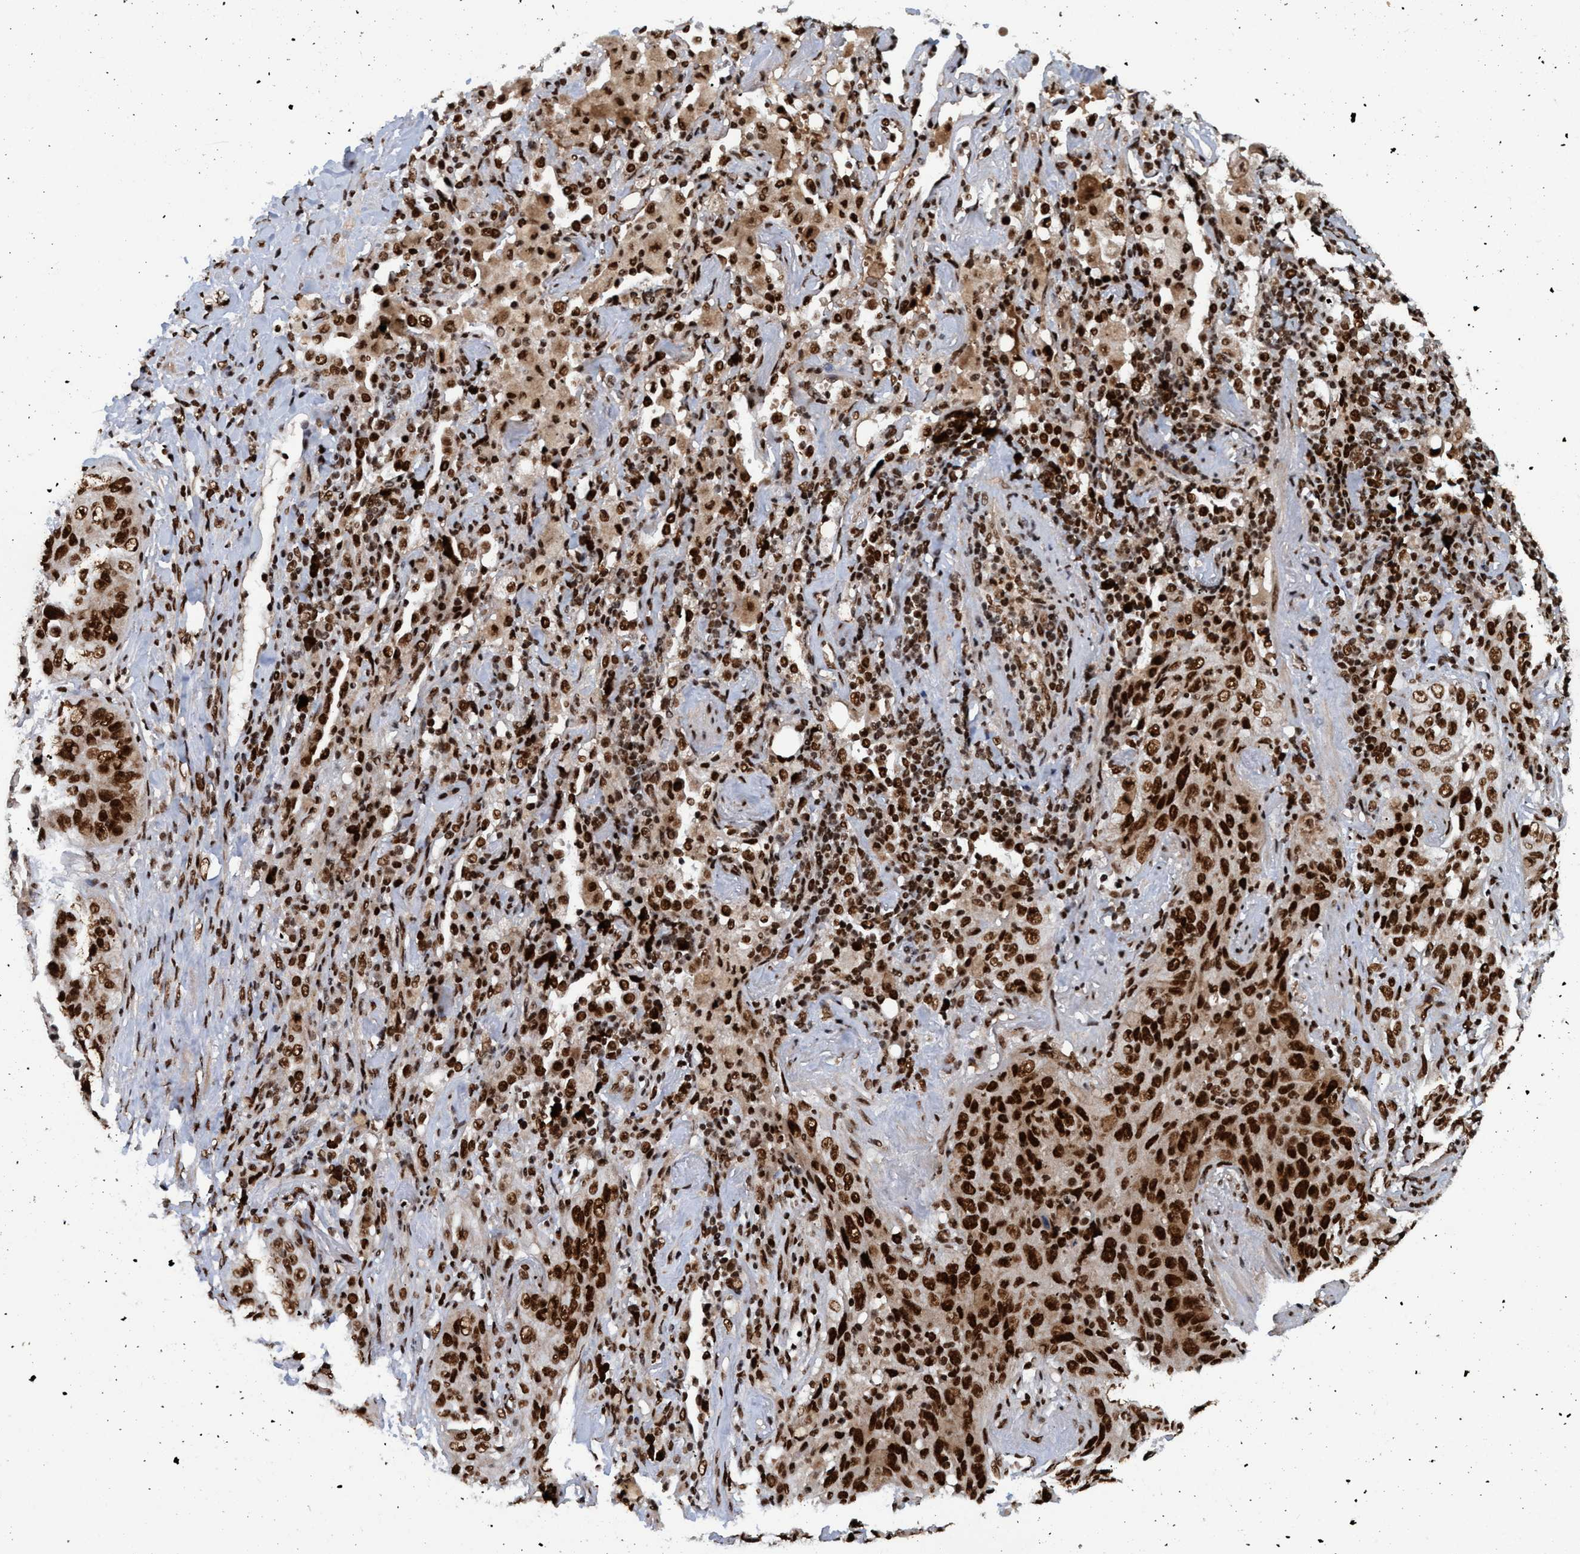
{"staining": {"intensity": "strong", "quantity": ">75%", "location": "nuclear"}, "tissue": "lung cancer", "cell_type": "Tumor cells", "image_type": "cancer", "snomed": [{"axis": "morphology", "description": "Squamous cell carcinoma, NOS"}, {"axis": "topography", "description": "Lung"}], "caption": "High-magnification brightfield microscopy of lung cancer stained with DAB (brown) and counterstained with hematoxylin (blue). tumor cells exhibit strong nuclear expression is appreciated in about>75% of cells.", "gene": "TOPBP1", "patient": {"sex": "female", "age": 67}}